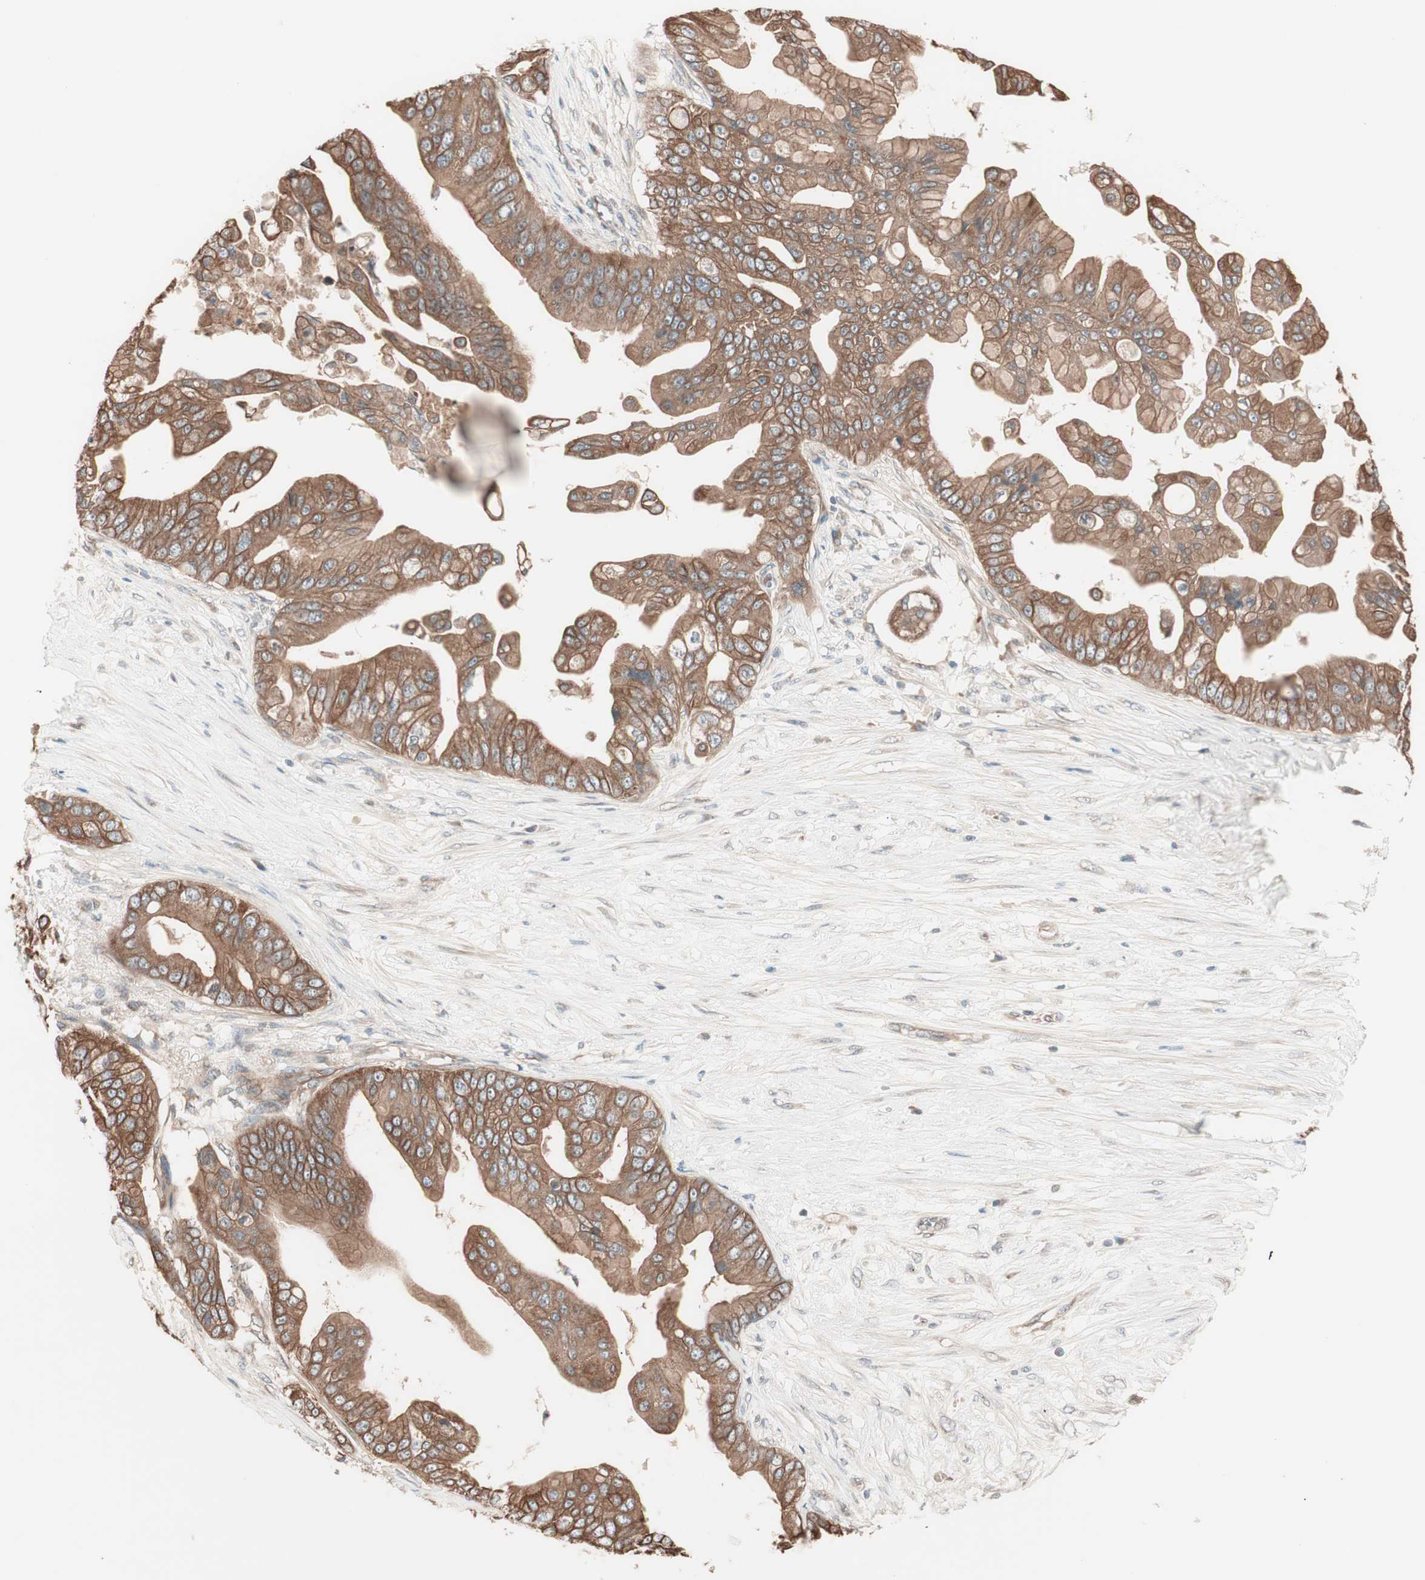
{"staining": {"intensity": "strong", "quantity": ">75%", "location": "cytoplasmic/membranous"}, "tissue": "pancreatic cancer", "cell_type": "Tumor cells", "image_type": "cancer", "snomed": [{"axis": "morphology", "description": "Adenocarcinoma, NOS"}, {"axis": "topography", "description": "Pancreas"}], "caption": "Immunohistochemical staining of pancreatic adenocarcinoma displays high levels of strong cytoplasmic/membranous expression in approximately >75% of tumor cells.", "gene": "TSG101", "patient": {"sex": "female", "age": 75}}